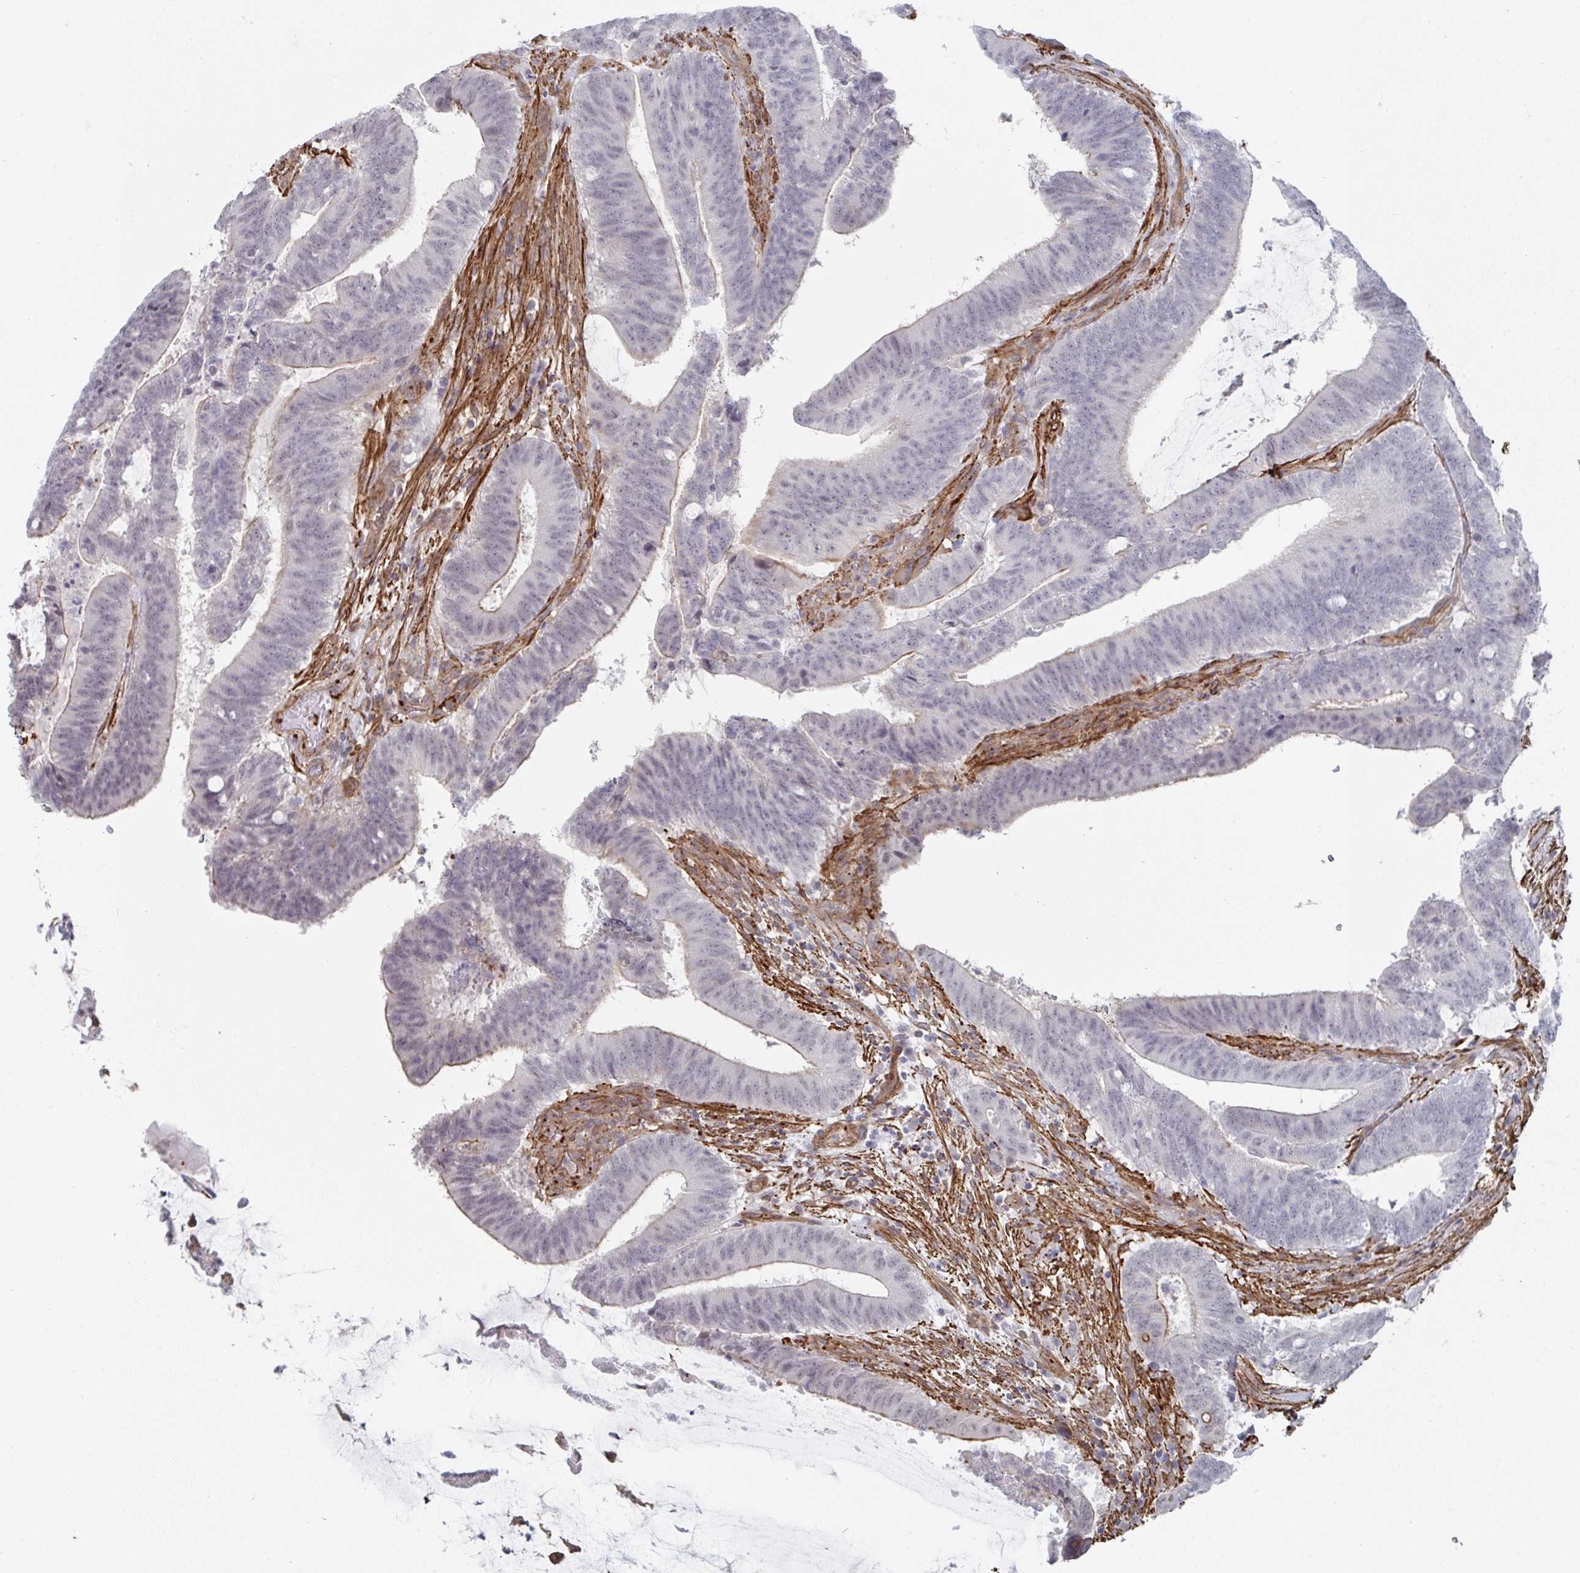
{"staining": {"intensity": "weak", "quantity": "<25%", "location": "cytoplasmic/membranous"}, "tissue": "colorectal cancer", "cell_type": "Tumor cells", "image_type": "cancer", "snomed": [{"axis": "morphology", "description": "Adenocarcinoma, NOS"}, {"axis": "topography", "description": "Colon"}], "caption": "A high-resolution micrograph shows immunohistochemistry staining of adenocarcinoma (colorectal), which reveals no significant staining in tumor cells.", "gene": "NEURL4", "patient": {"sex": "female", "age": 43}}